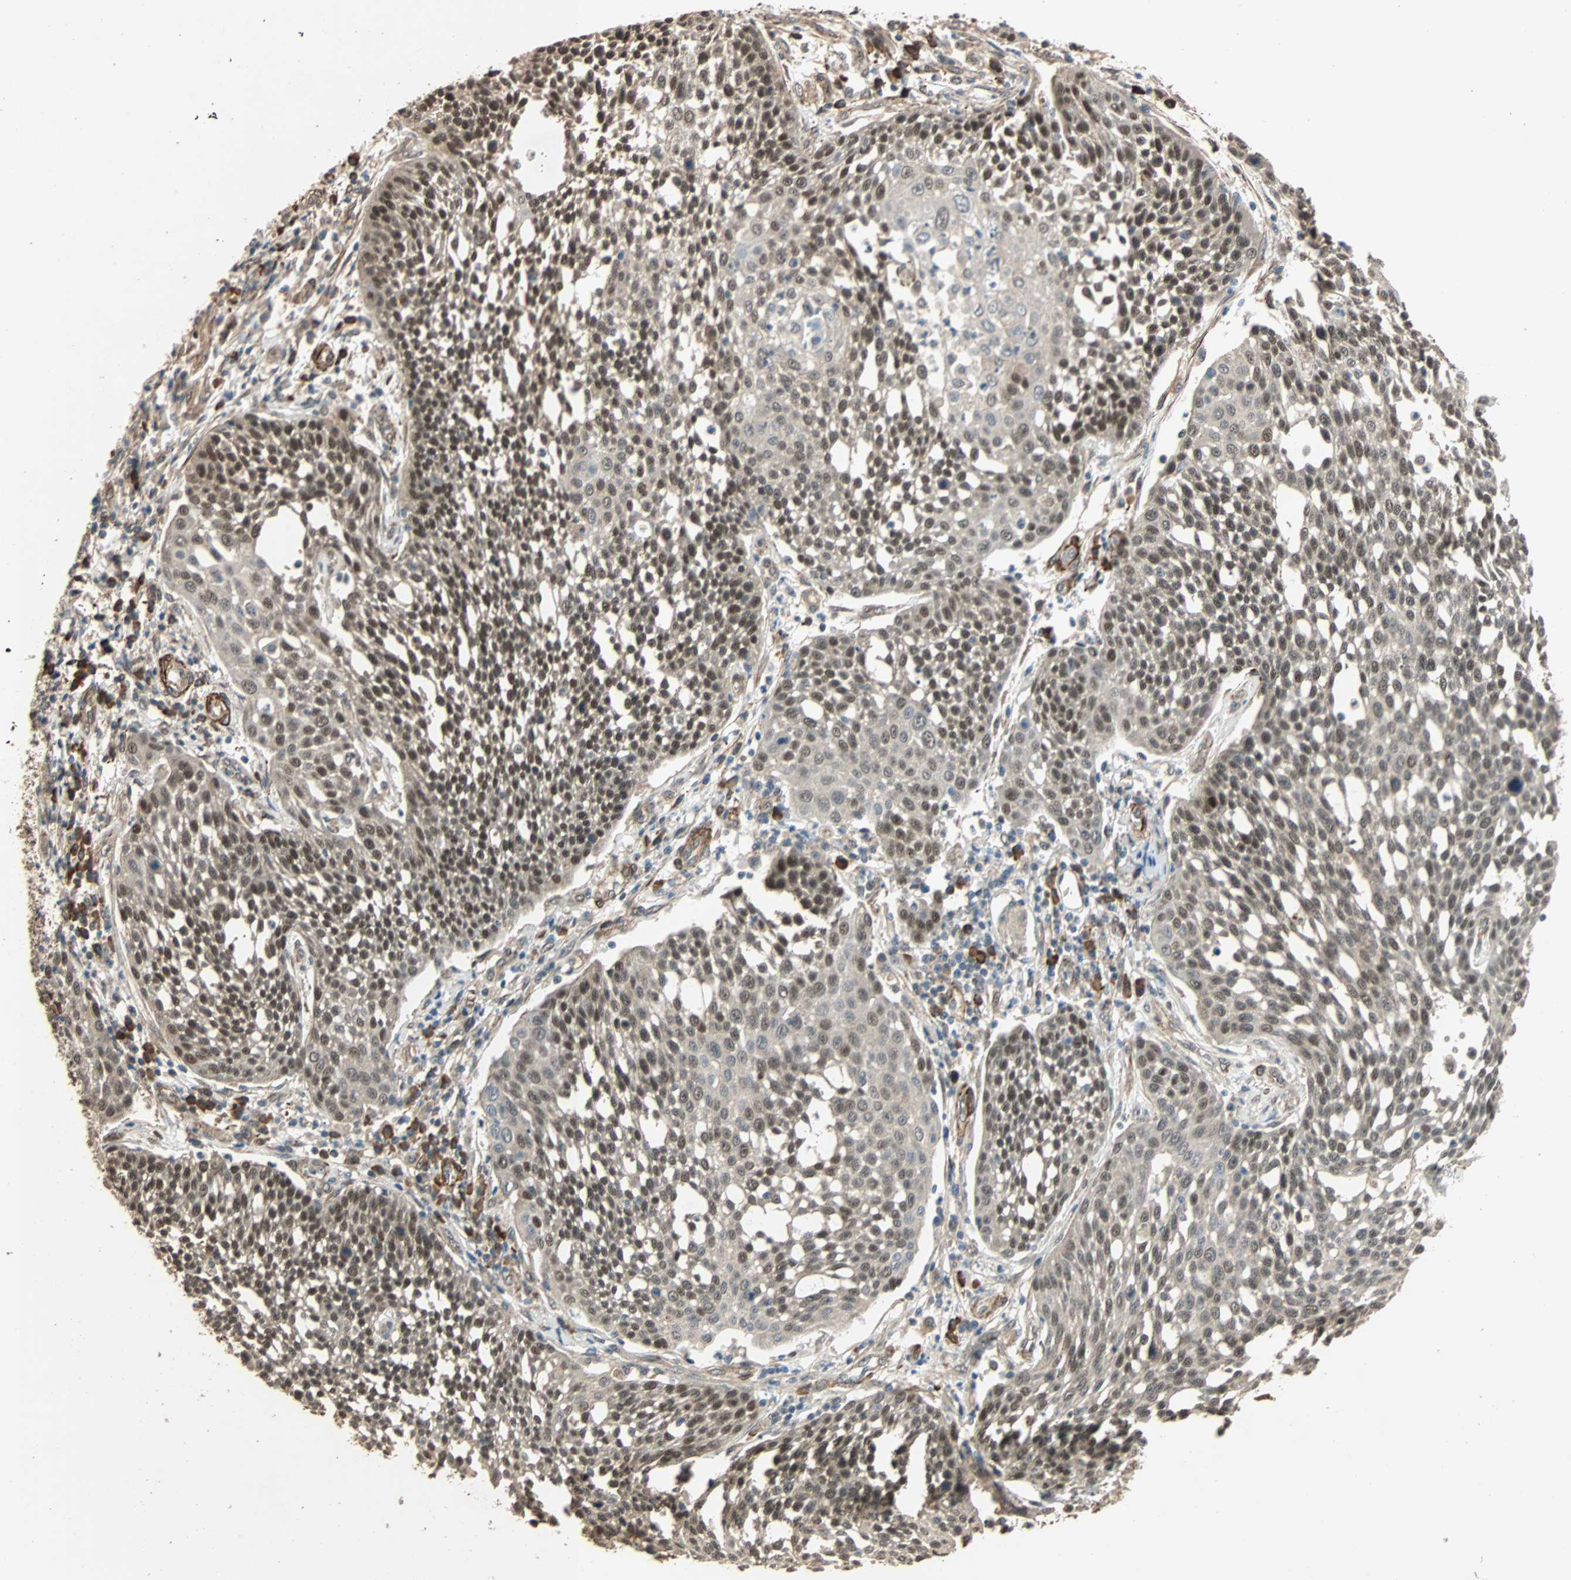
{"staining": {"intensity": "strong", "quantity": ">75%", "location": "nuclear"}, "tissue": "cervical cancer", "cell_type": "Tumor cells", "image_type": "cancer", "snomed": [{"axis": "morphology", "description": "Squamous cell carcinoma, NOS"}, {"axis": "topography", "description": "Cervix"}], "caption": "Human cervical cancer stained with a protein marker exhibits strong staining in tumor cells.", "gene": "QSER1", "patient": {"sex": "female", "age": 34}}